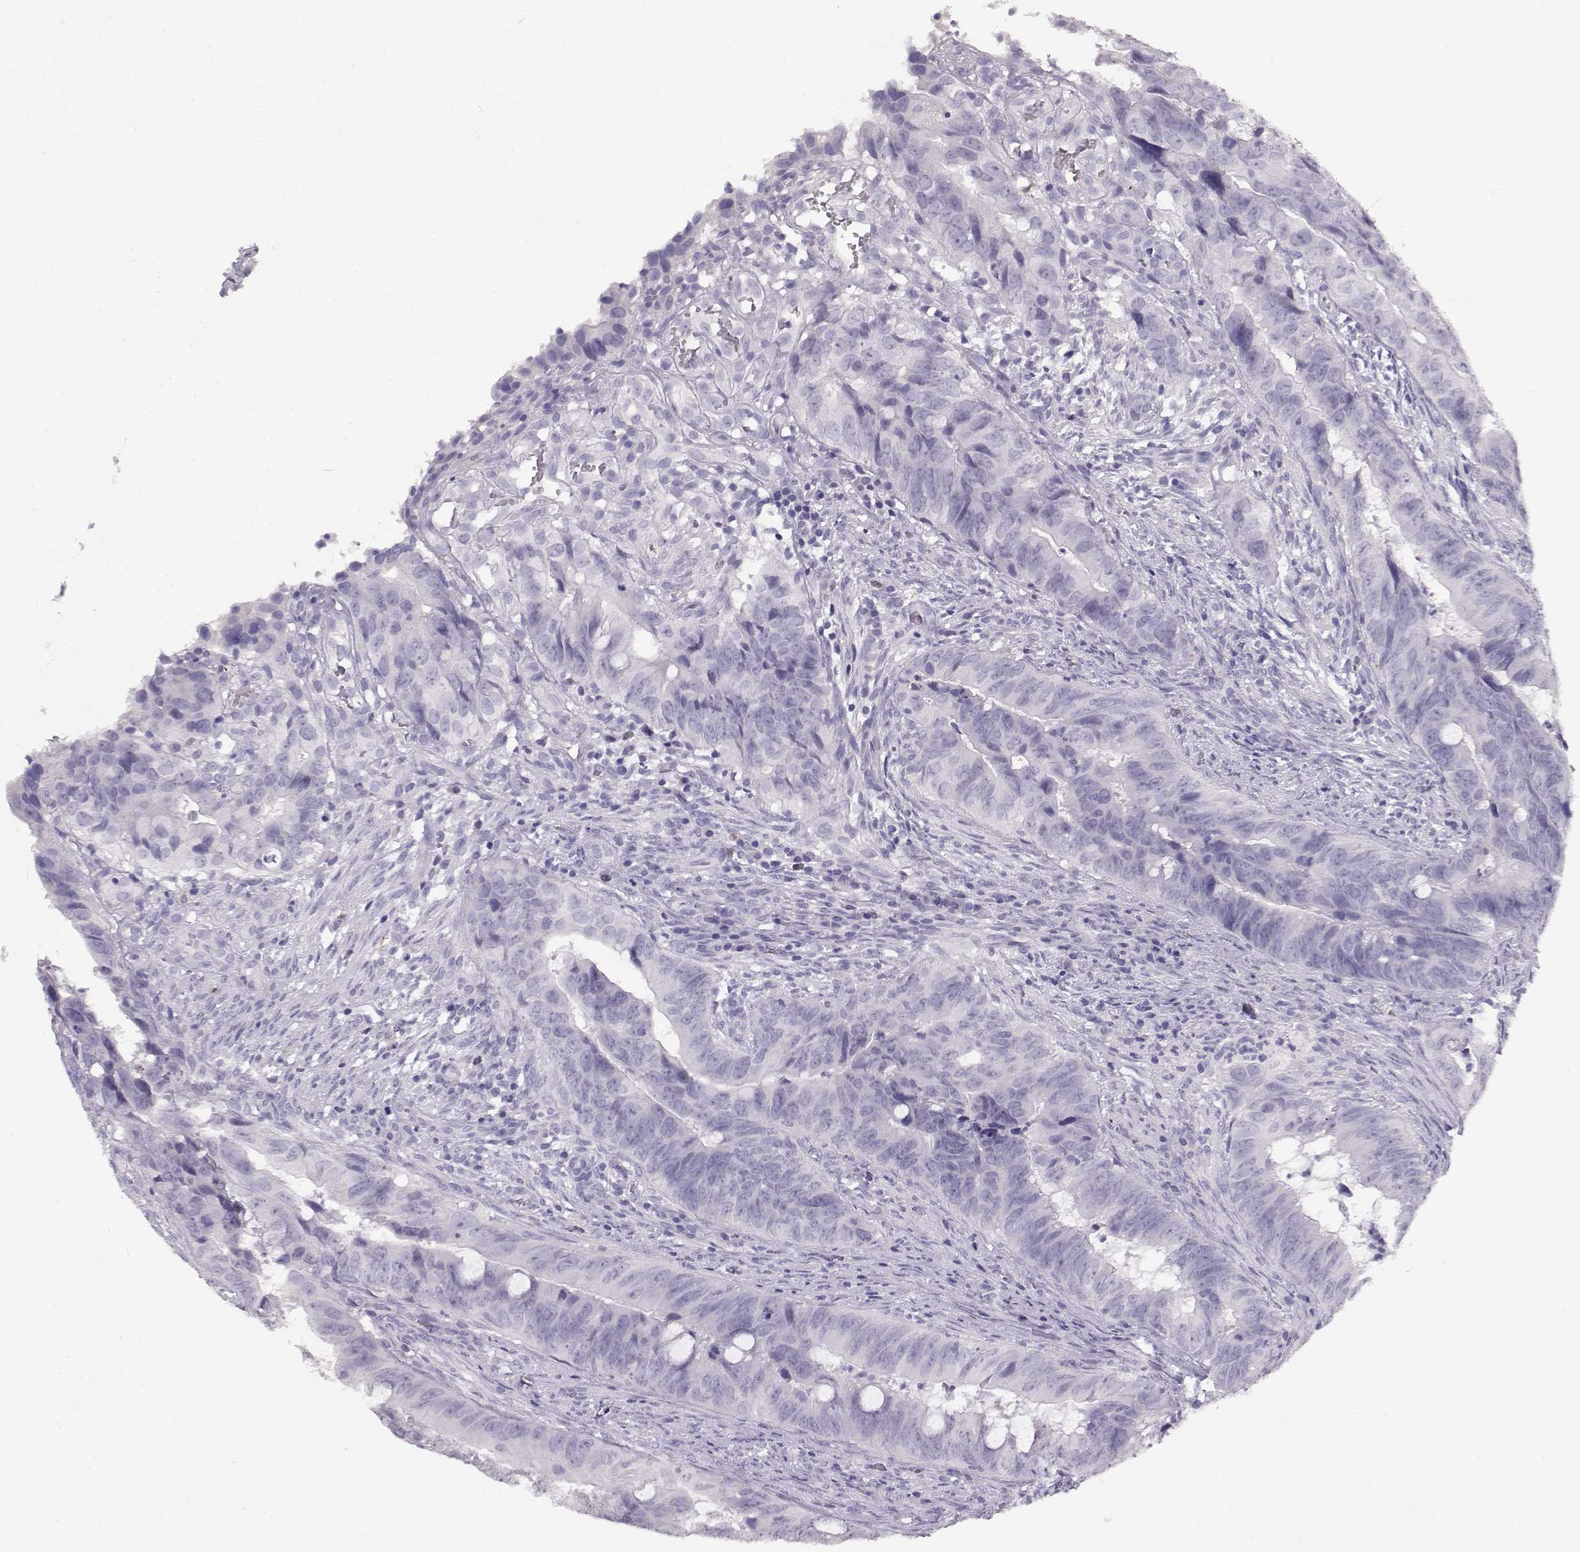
{"staining": {"intensity": "negative", "quantity": "none", "location": "none"}, "tissue": "colorectal cancer", "cell_type": "Tumor cells", "image_type": "cancer", "snomed": [{"axis": "morphology", "description": "Adenocarcinoma, NOS"}, {"axis": "topography", "description": "Colon"}], "caption": "Tumor cells show no significant protein staining in adenocarcinoma (colorectal).", "gene": "NUTM1", "patient": {"sex": "female", "age": 82}}